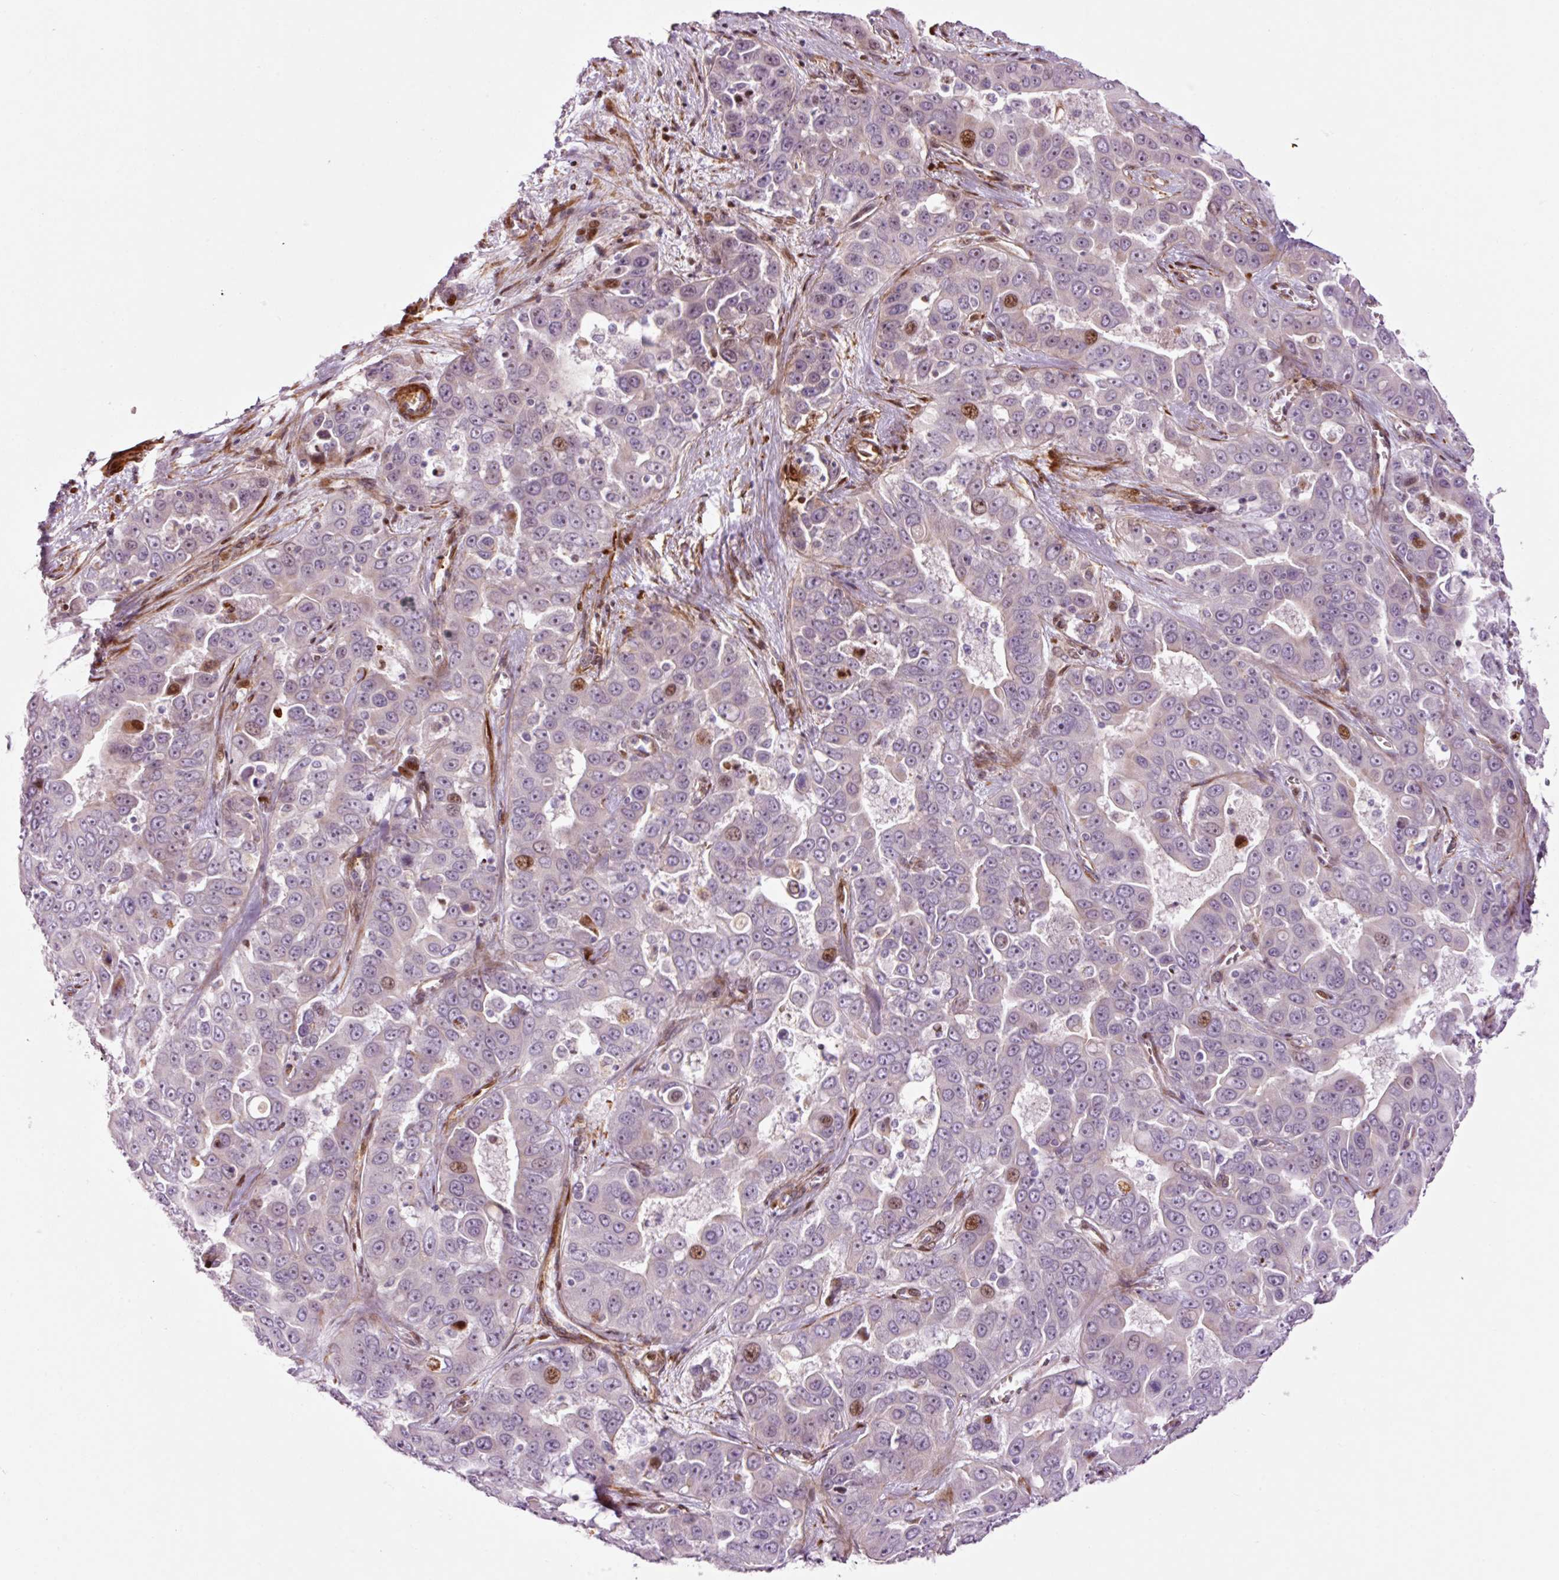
{"staining": {"intensity": "moderate", "quantity": "<25%", "location": "nuclear"}, "tissue": "liver cancer", "cell_type": "Tumor cells", "image_type": "cancer", "snomed": [{"axis": "morphology", "description": "Cholangiocarcinoma"}, {"axis": "topography", "description": "Liver"}], "caption": "Liver cancer (cholangiocarcinoma) stained with DAB IHC reveals low levels of moderate nuclear positivity in approximately <25% of tumor cells.", "gene": "ANKRD20A1", "patient": {"sex": "female", "age": 52}}